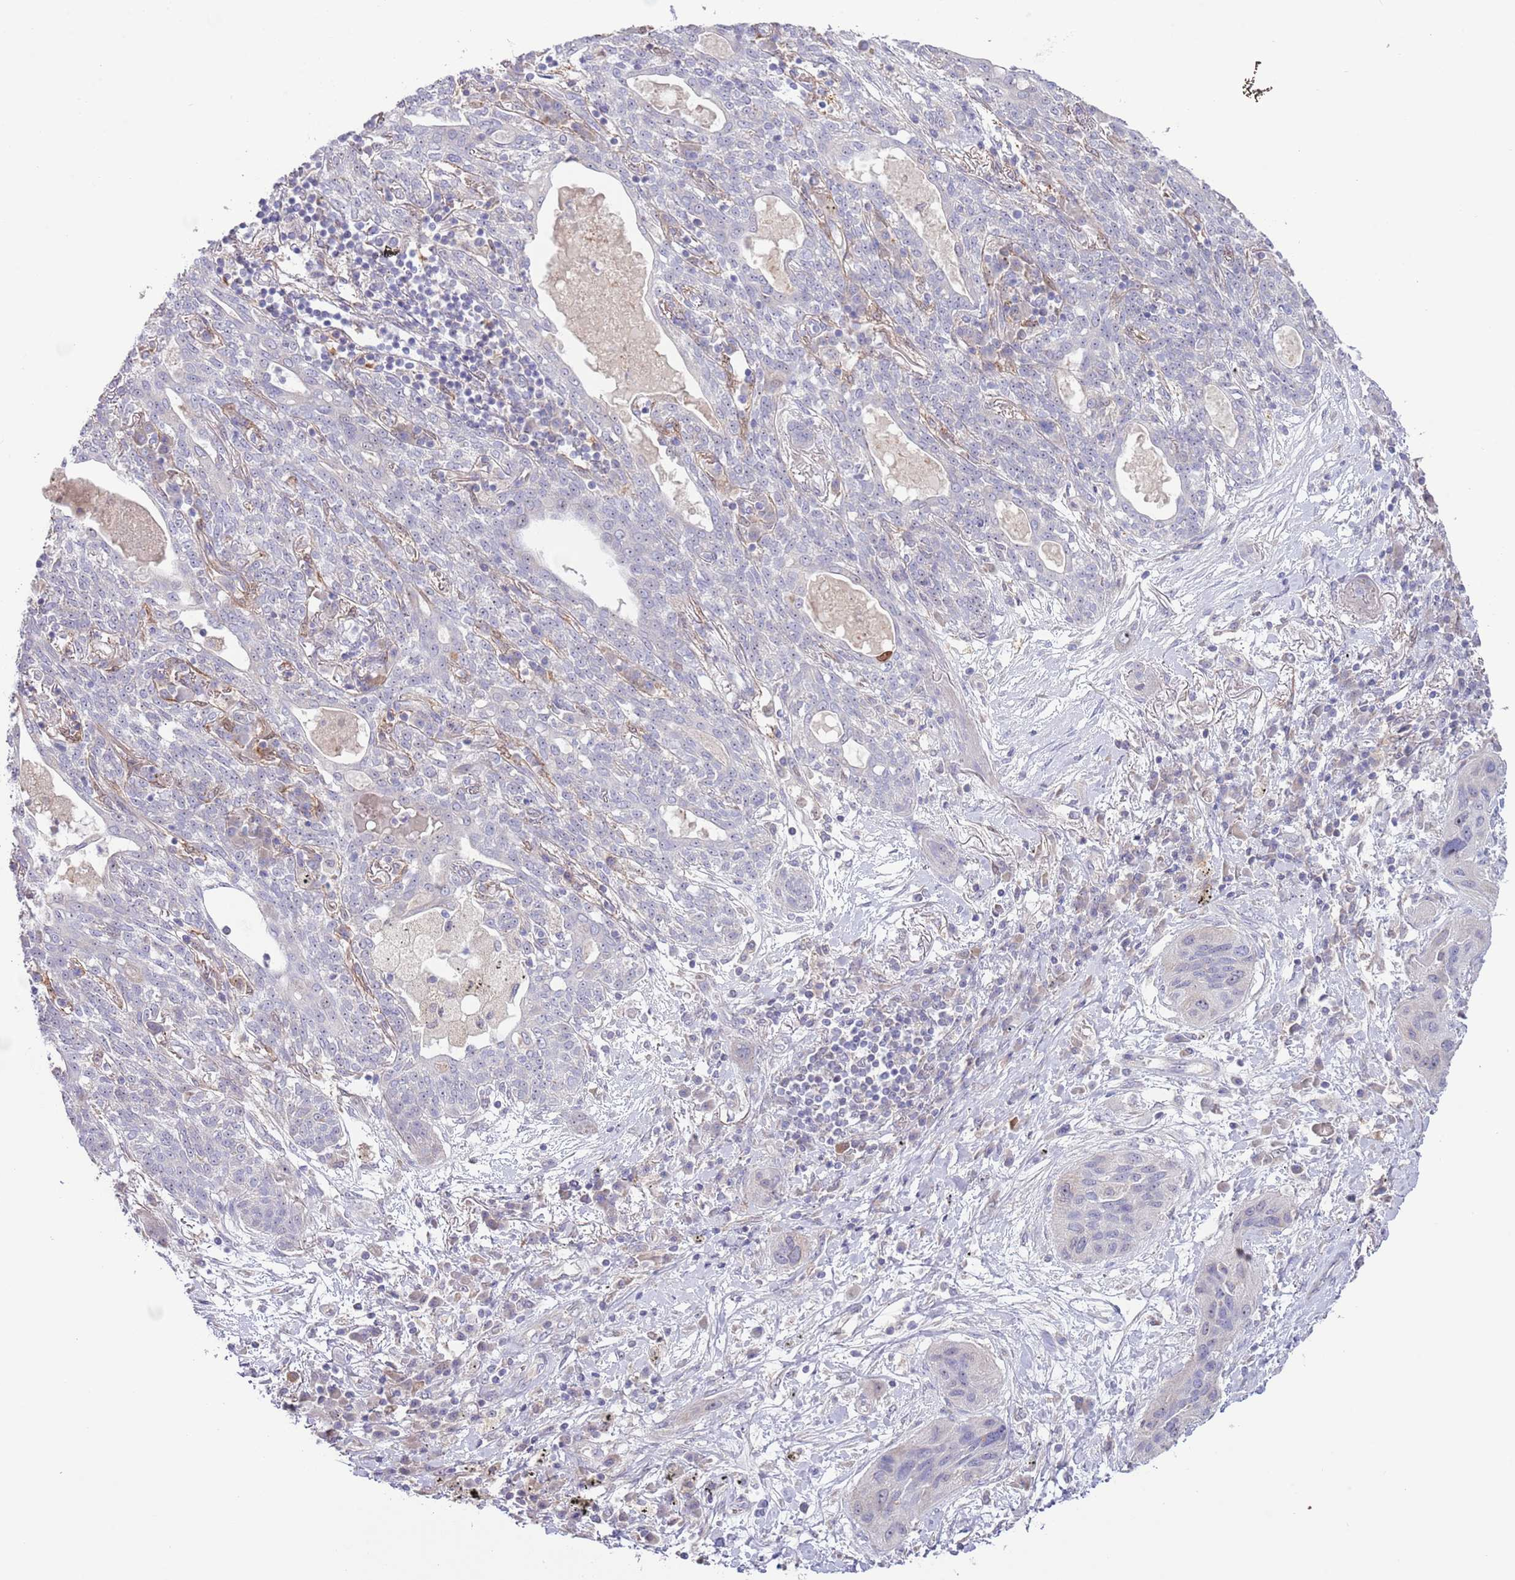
{"staining": {"intensity": "negative", "quantity": "none", "location": "none"}, "tissue": "lung cancer", "cell_type": "Tumor cells", "image_type": "cancer", "snomed": [{"axis": "morphology", "description": "Squamous cell carcinoma, NOS"}, {"axis": "topography", "description": "Lung"}], "caption": "There is no significant expression in tumor cells of lung squamous cell carcinoma.", "gene": "AP1S2", "patient": {"sex": "female", "age": 70}}